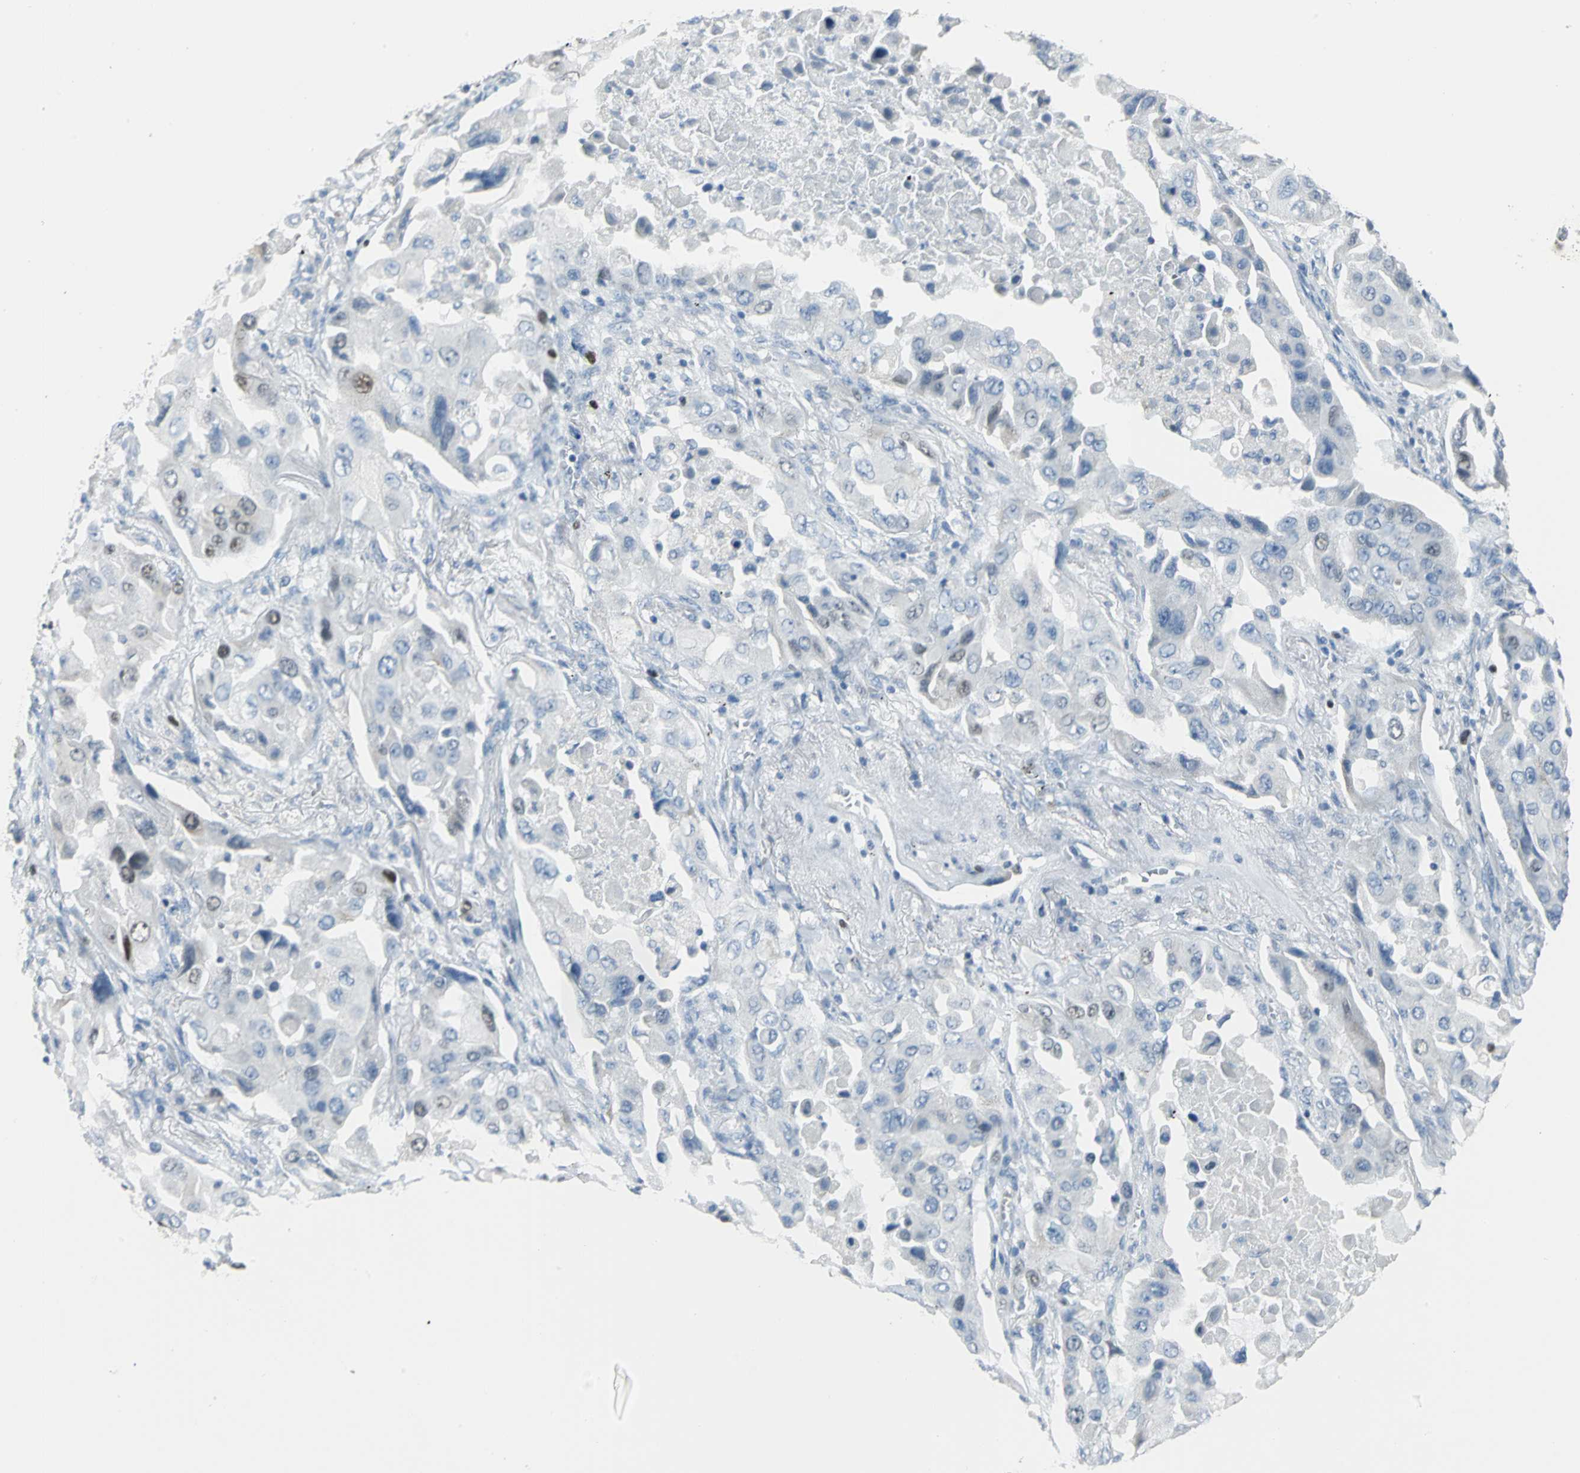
{"staining": {"intensity": "moderate", "quantity": "<25%", "location": "nuclear"}, "tissue": "lung cancer", "cell_type": "Tumor cells", "image_type": "cancer", "snomed": [{"axis": "morphology", "description": "Adenocarcinoma, NOS"}, {"axis": "topography", "description": "Lung"}], "caption": "Protein analysis of lung cancer (adenocarcinoma) tissue displays moderate nuclear staining in about <25% of tumor cells. (Stains: DAB (3,3'-diaminobenzidine) in brown, nuclei in blue, Microscopy: brightfield microscopy at high magnification).", "gene": "MCM3", "patient": {"sex": "female", "age": 65}}